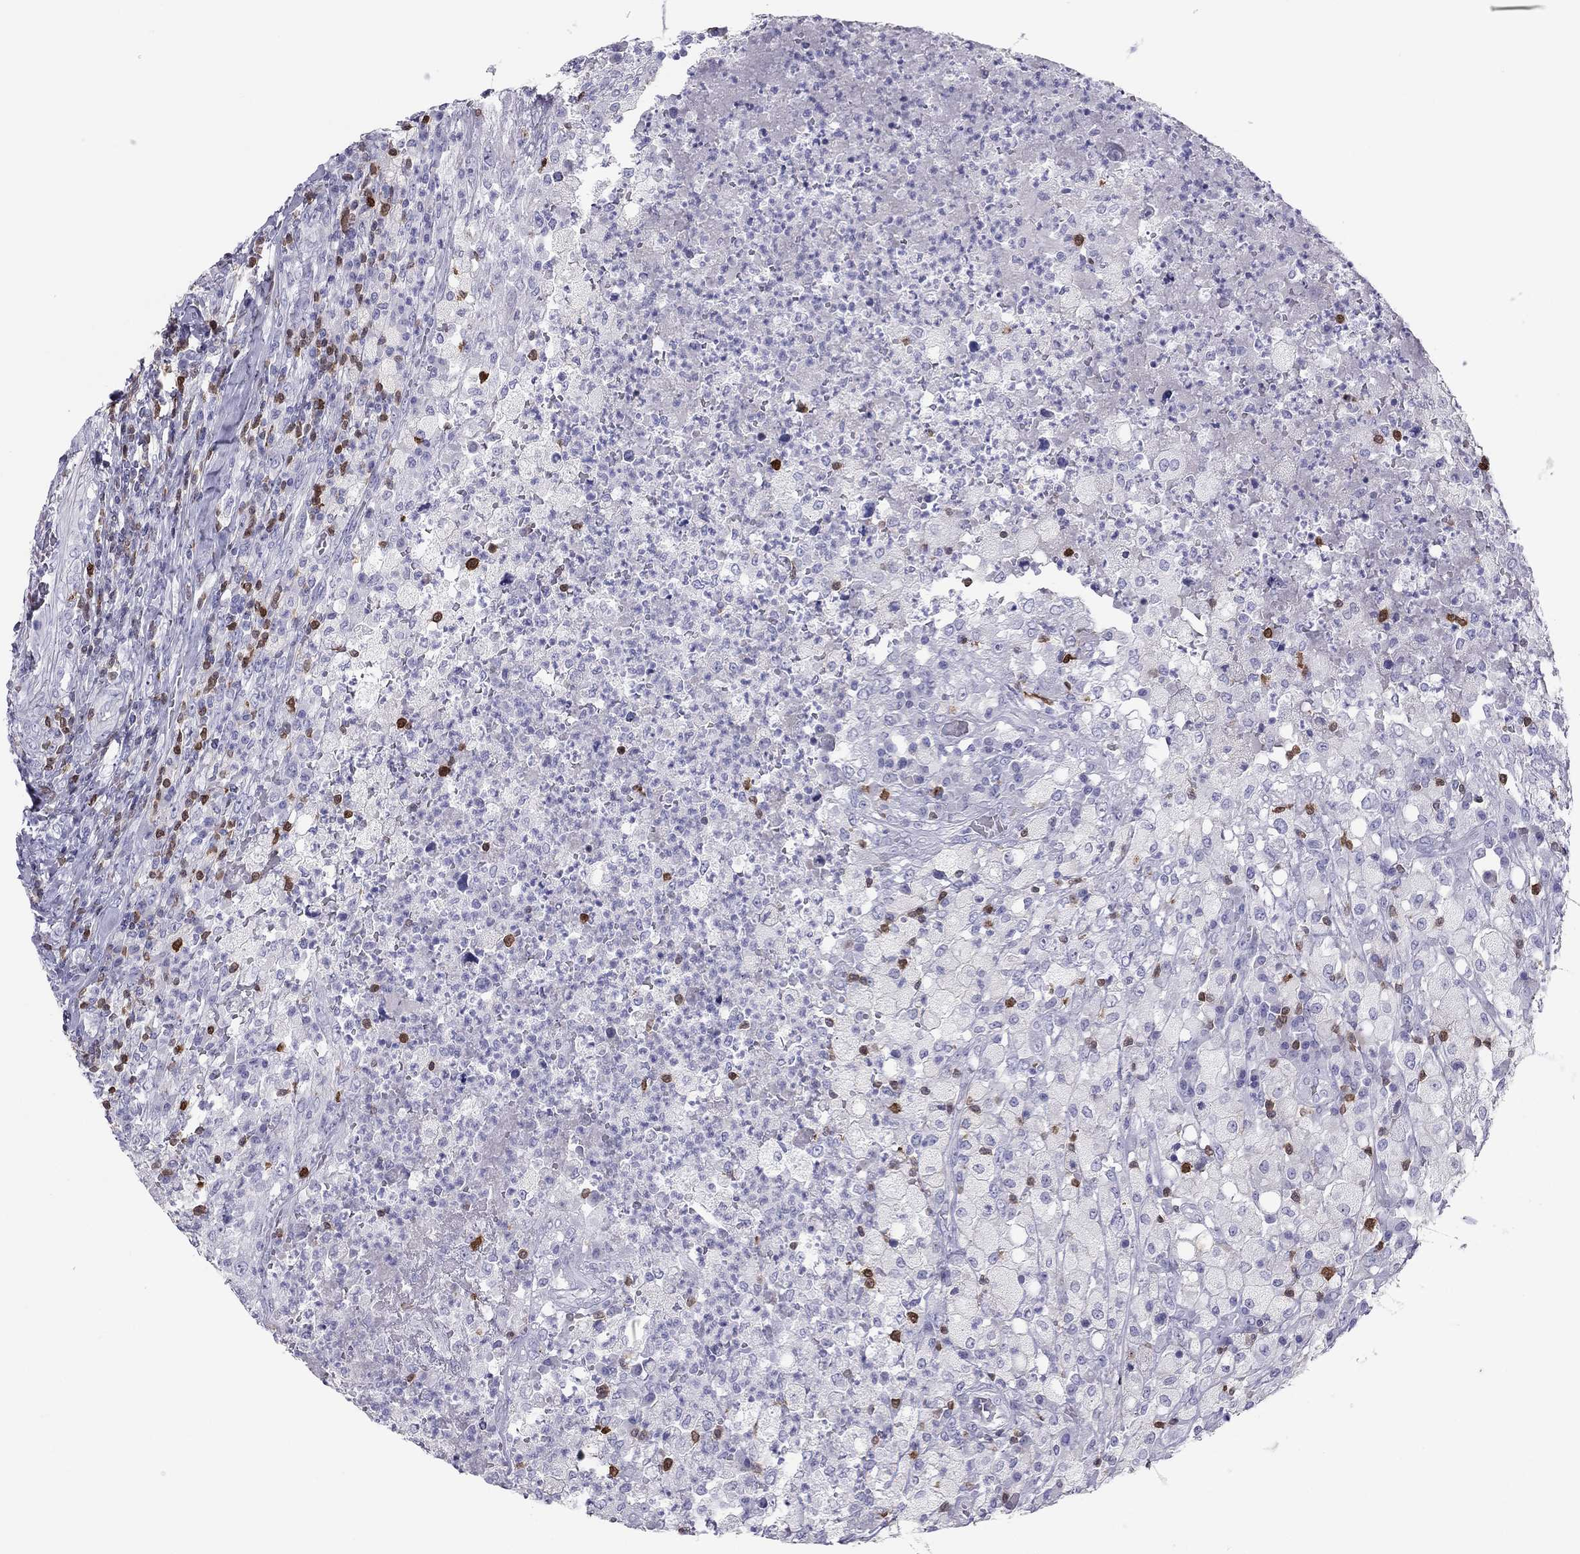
{"staining": {"intensity": "negative", "quantity": "none", "location": "none"}, "tissue": "testis cancer", "cell_type": "Tumor cells", "image_type": "cancer", "snomed": [{"axis": "morphology", "description": "Necrosis, NOS"}, {"axis": "morphology", "description": "Carcinoma, Embryonal, NOS"}, {"axis": "topography", "description": "Testis"}], "caption": "This is an IHC image of testis cancer. There is no positivity in tumor cells.", "gene": "SH2D2A", "patient": {"sex": "male", "age": 19}}